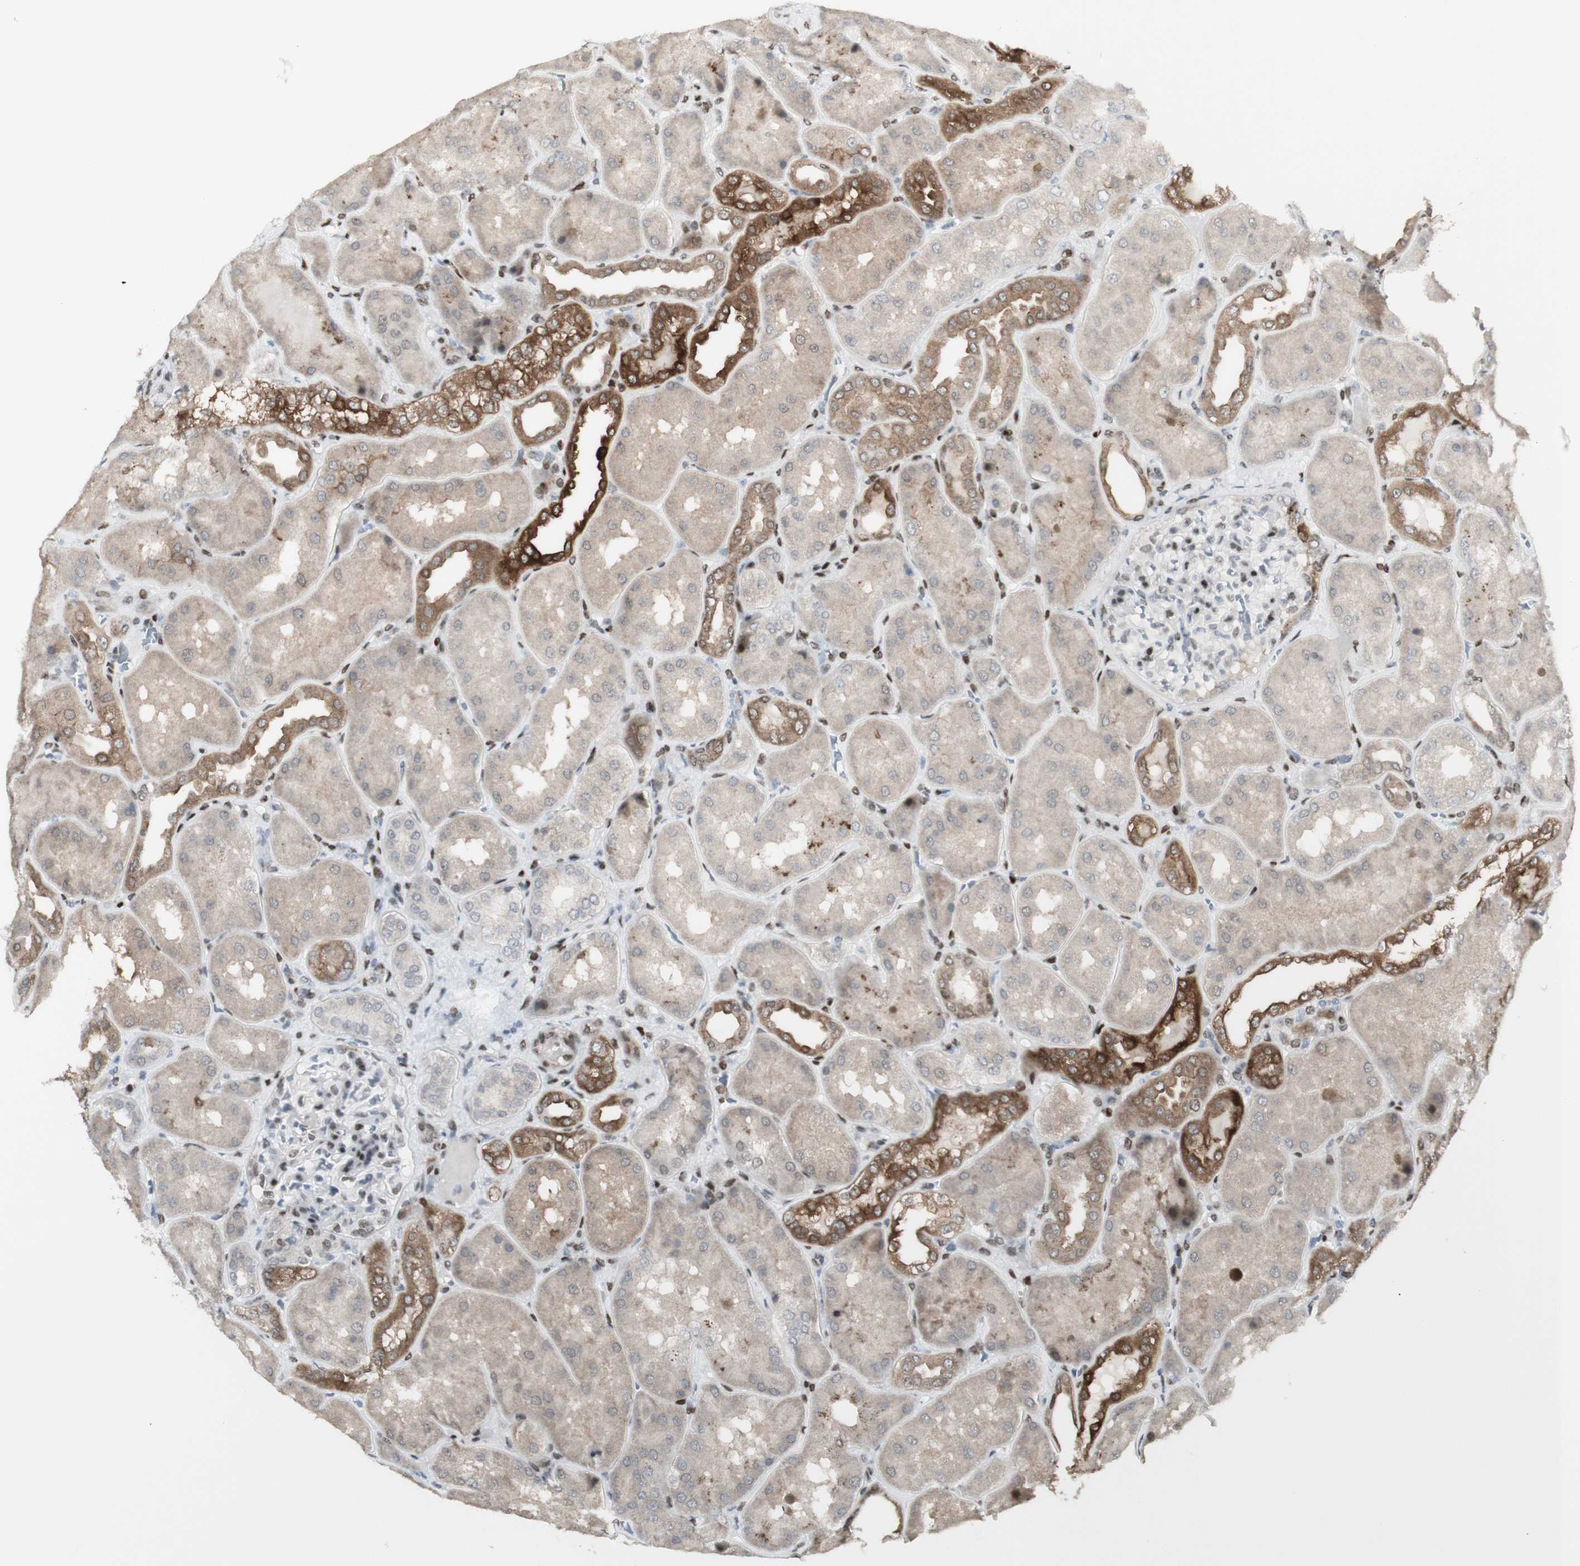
{"staining": {"intensity": "moderate", "quantity": "25%-75%", "location": "nuclear"}, "tissue": "kidney", "cell_type": "Cells in glomeruli", "image_type": "normal", "snomed": [{"axis": "morphology", "description": "Normal tissue, NOS"}, {"axis": "topography", "description": "Kidney"}], "caption": "Immunohistochemical staining of unremarkable human kidney shows moderate nuclear protein expression in about 25%-75% of cells in glomeruli.", "gene": "C1orf116", "patient": {"sex": "female", "age": 56}}